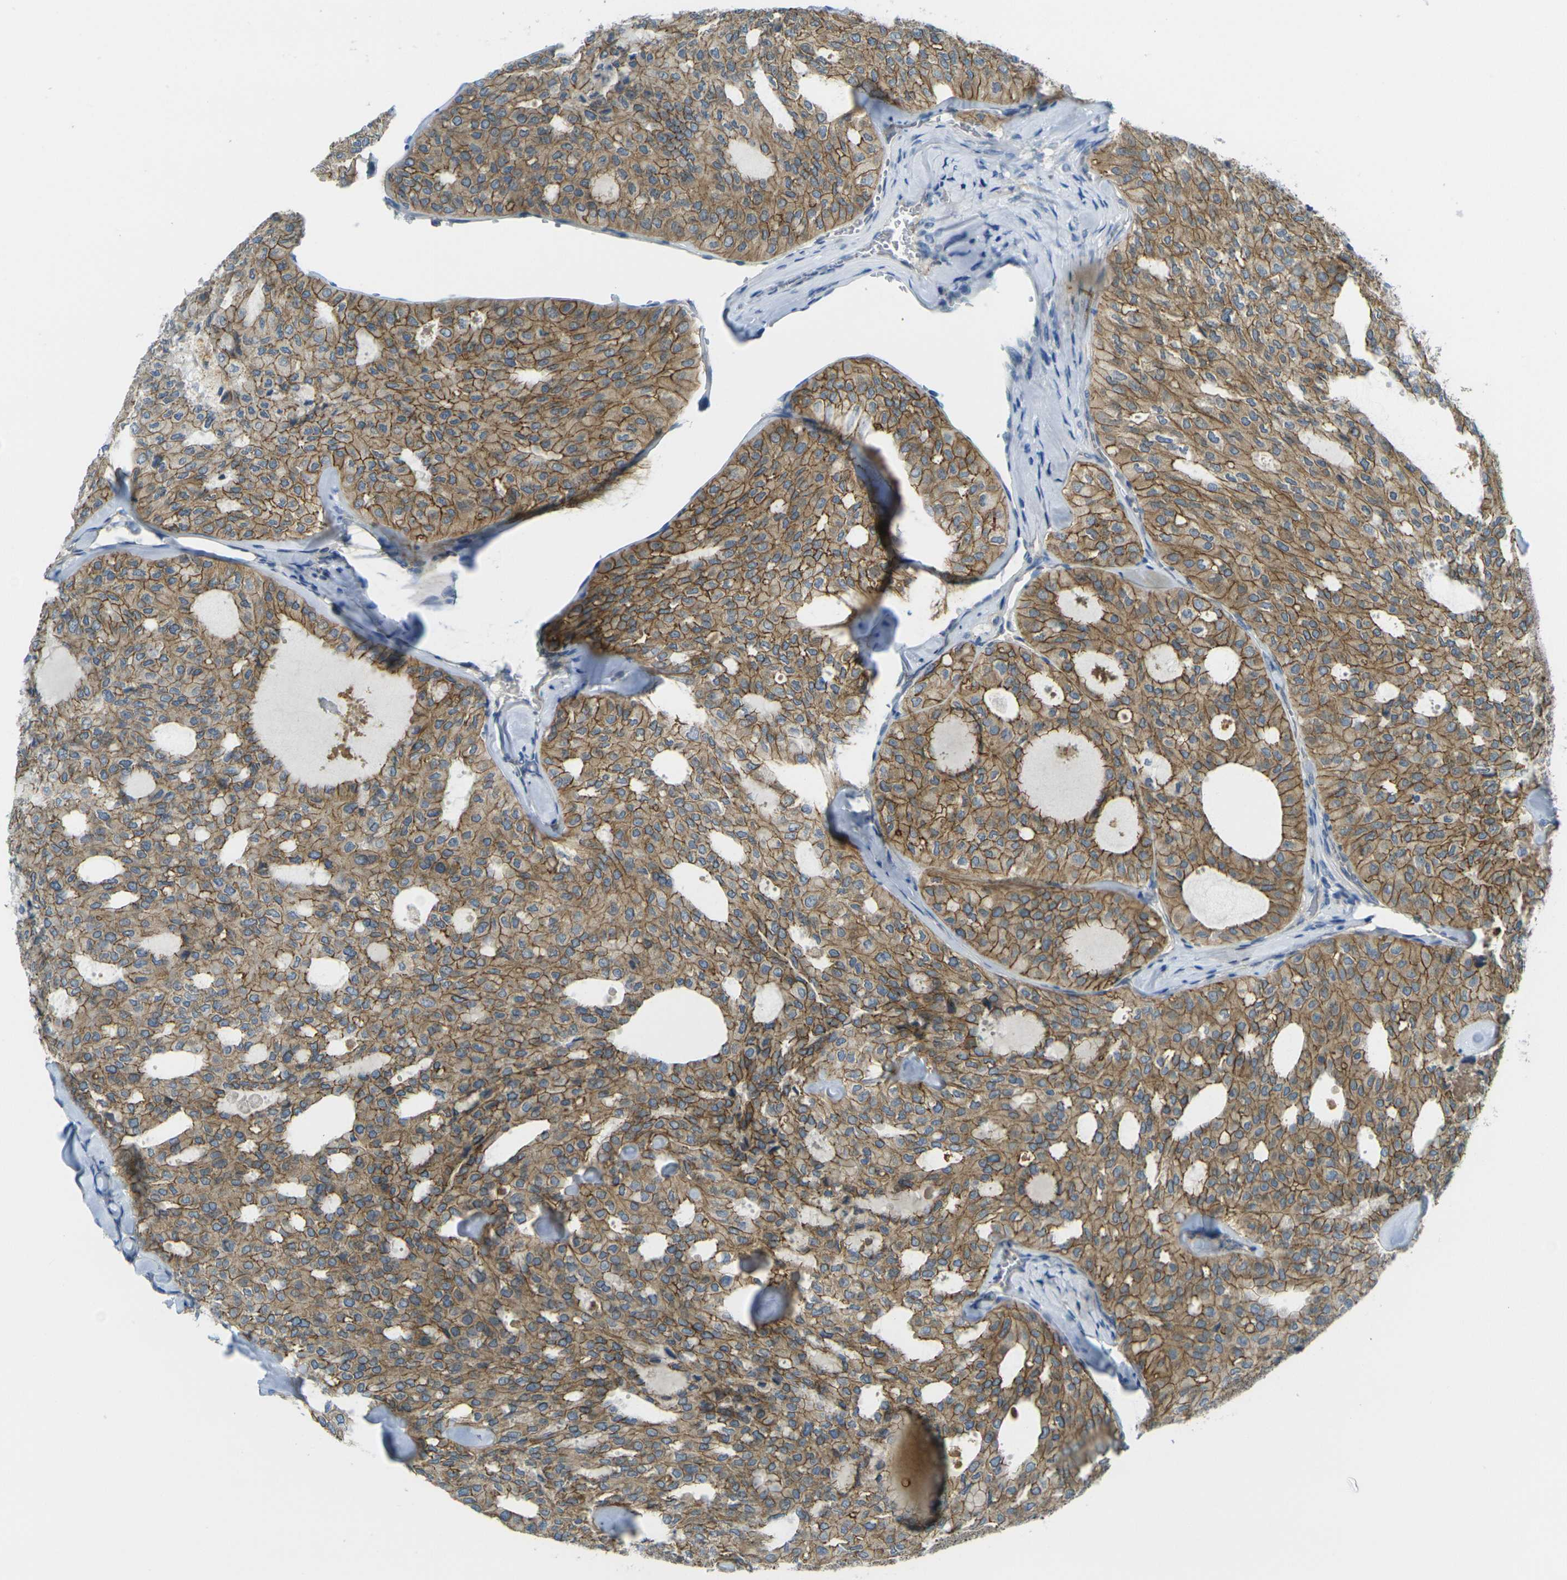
{"staining": {"intensity": "moderate", "quantity": ">75%", "location": "cytoplasmic/membranous"}, "tissue": "thyroid cancer", "cell_type": "Tumor cells", "image_type": "cancer", "snomed": [{"axis": "morphology", "description": "Follicular adenoma carcinoma, NOS"}, {"axis": "topography", "description": "Thyroid gland"}], "caption": "Immunohistochemical staining of thyroid follicular adenoma carcinoma exhibits medium levels of moderate cytoplasmic/membranous staining in about >75% of tumor cells.", "gene": "RHBDD1", "patient": {"sex": "male", "age": 75}}